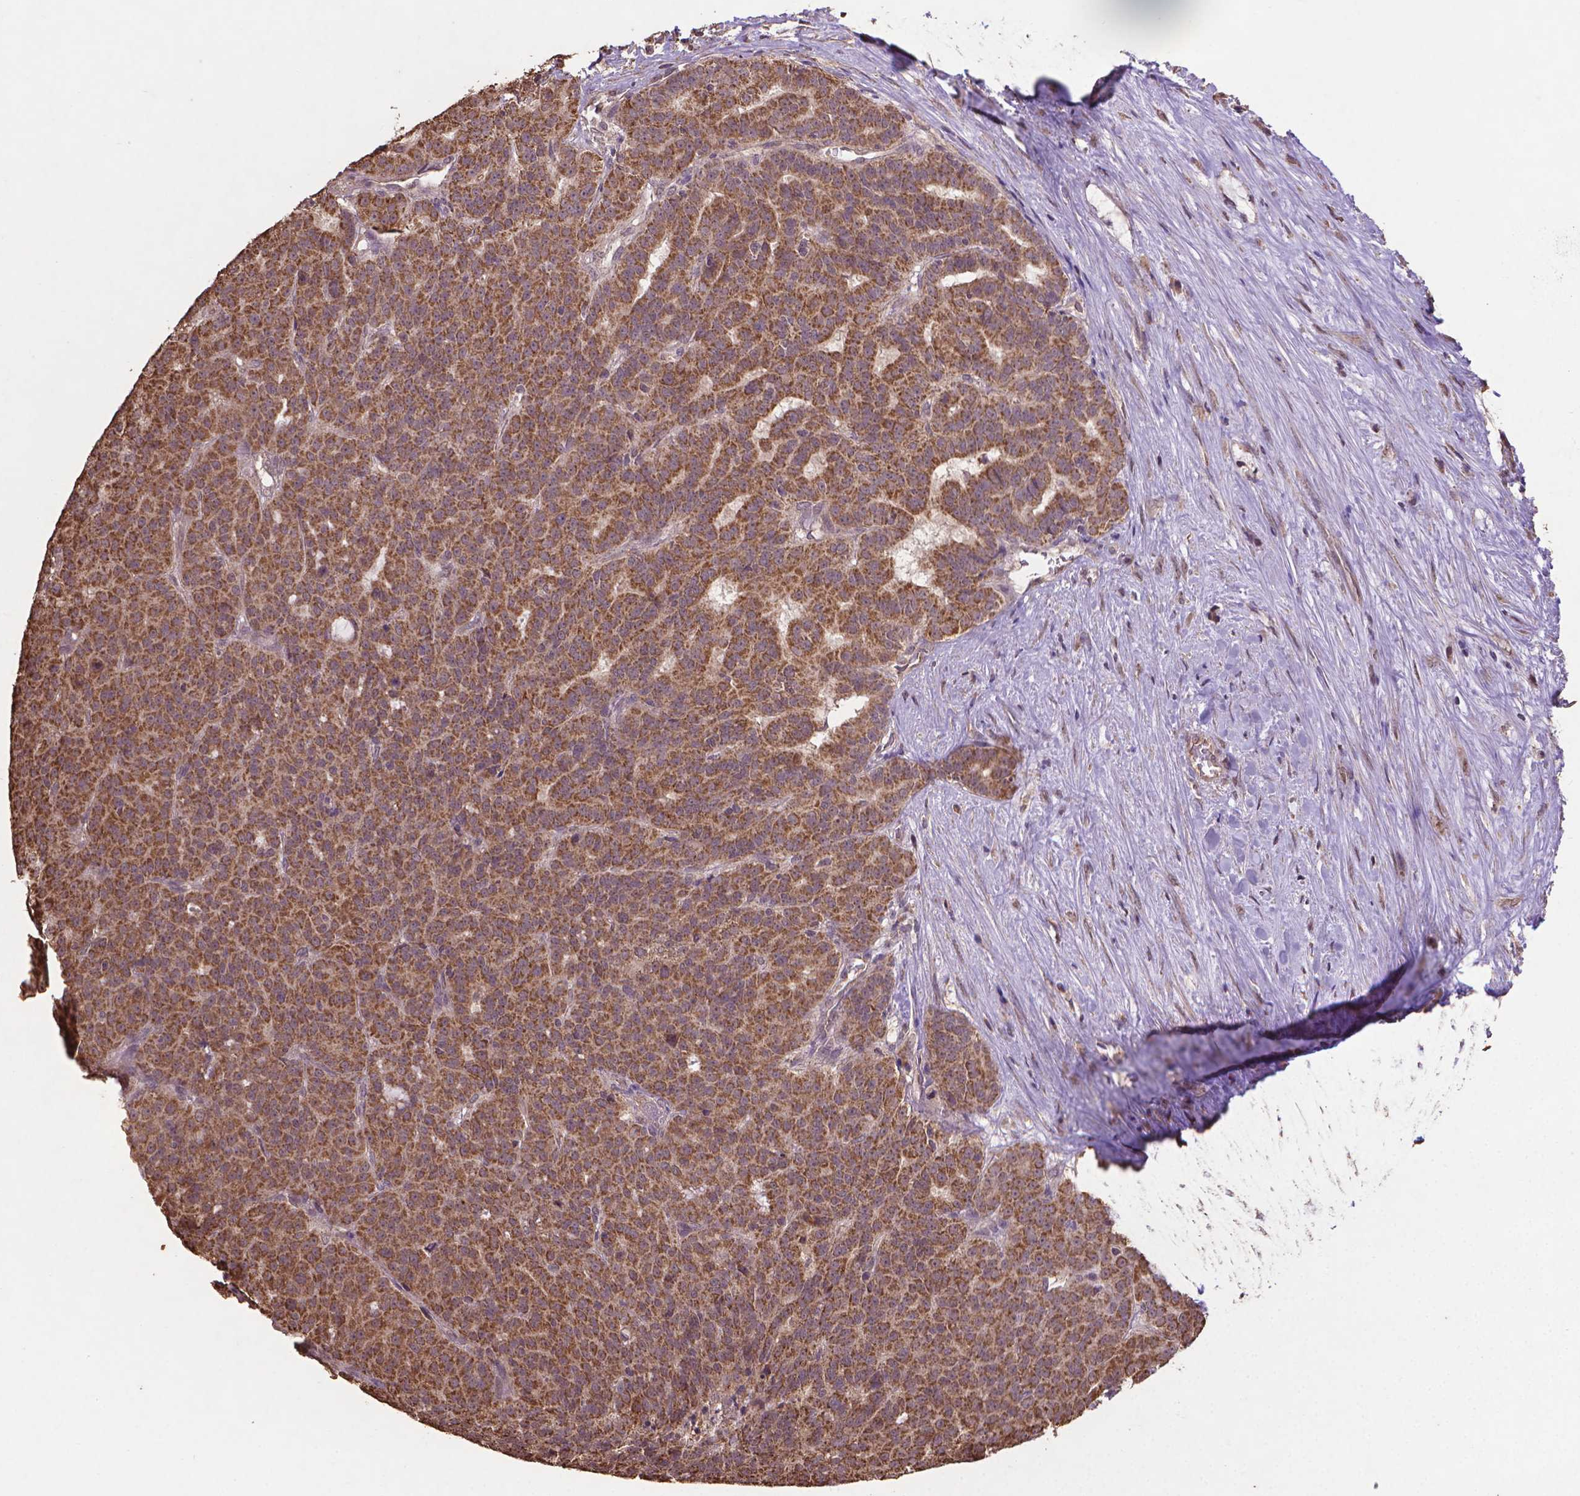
{"staining": {"intensity": "moderate", "quantity": ">75%", "location": "cytoplasmic/membranous"}, "tissue": "liver cancer", "cell_type": "Tumor cells", "image_type": "cancer", "snomed": [{"axis": "morphology", "description": "Cholangiocarcinoma"}, {"axis": "topography", "description": "Liver"}], "caption": "Protein positivity by IHC demonstrates moderate cytoplasmic/membranous positivity in about >75% of tumor cells in liver cancer (cholangiocarcinoma). The protein is shown in brown color, while the nuclei are stained blue.", "gene": "DCAF1", "patient": {"sex": "female", "age": 47}}